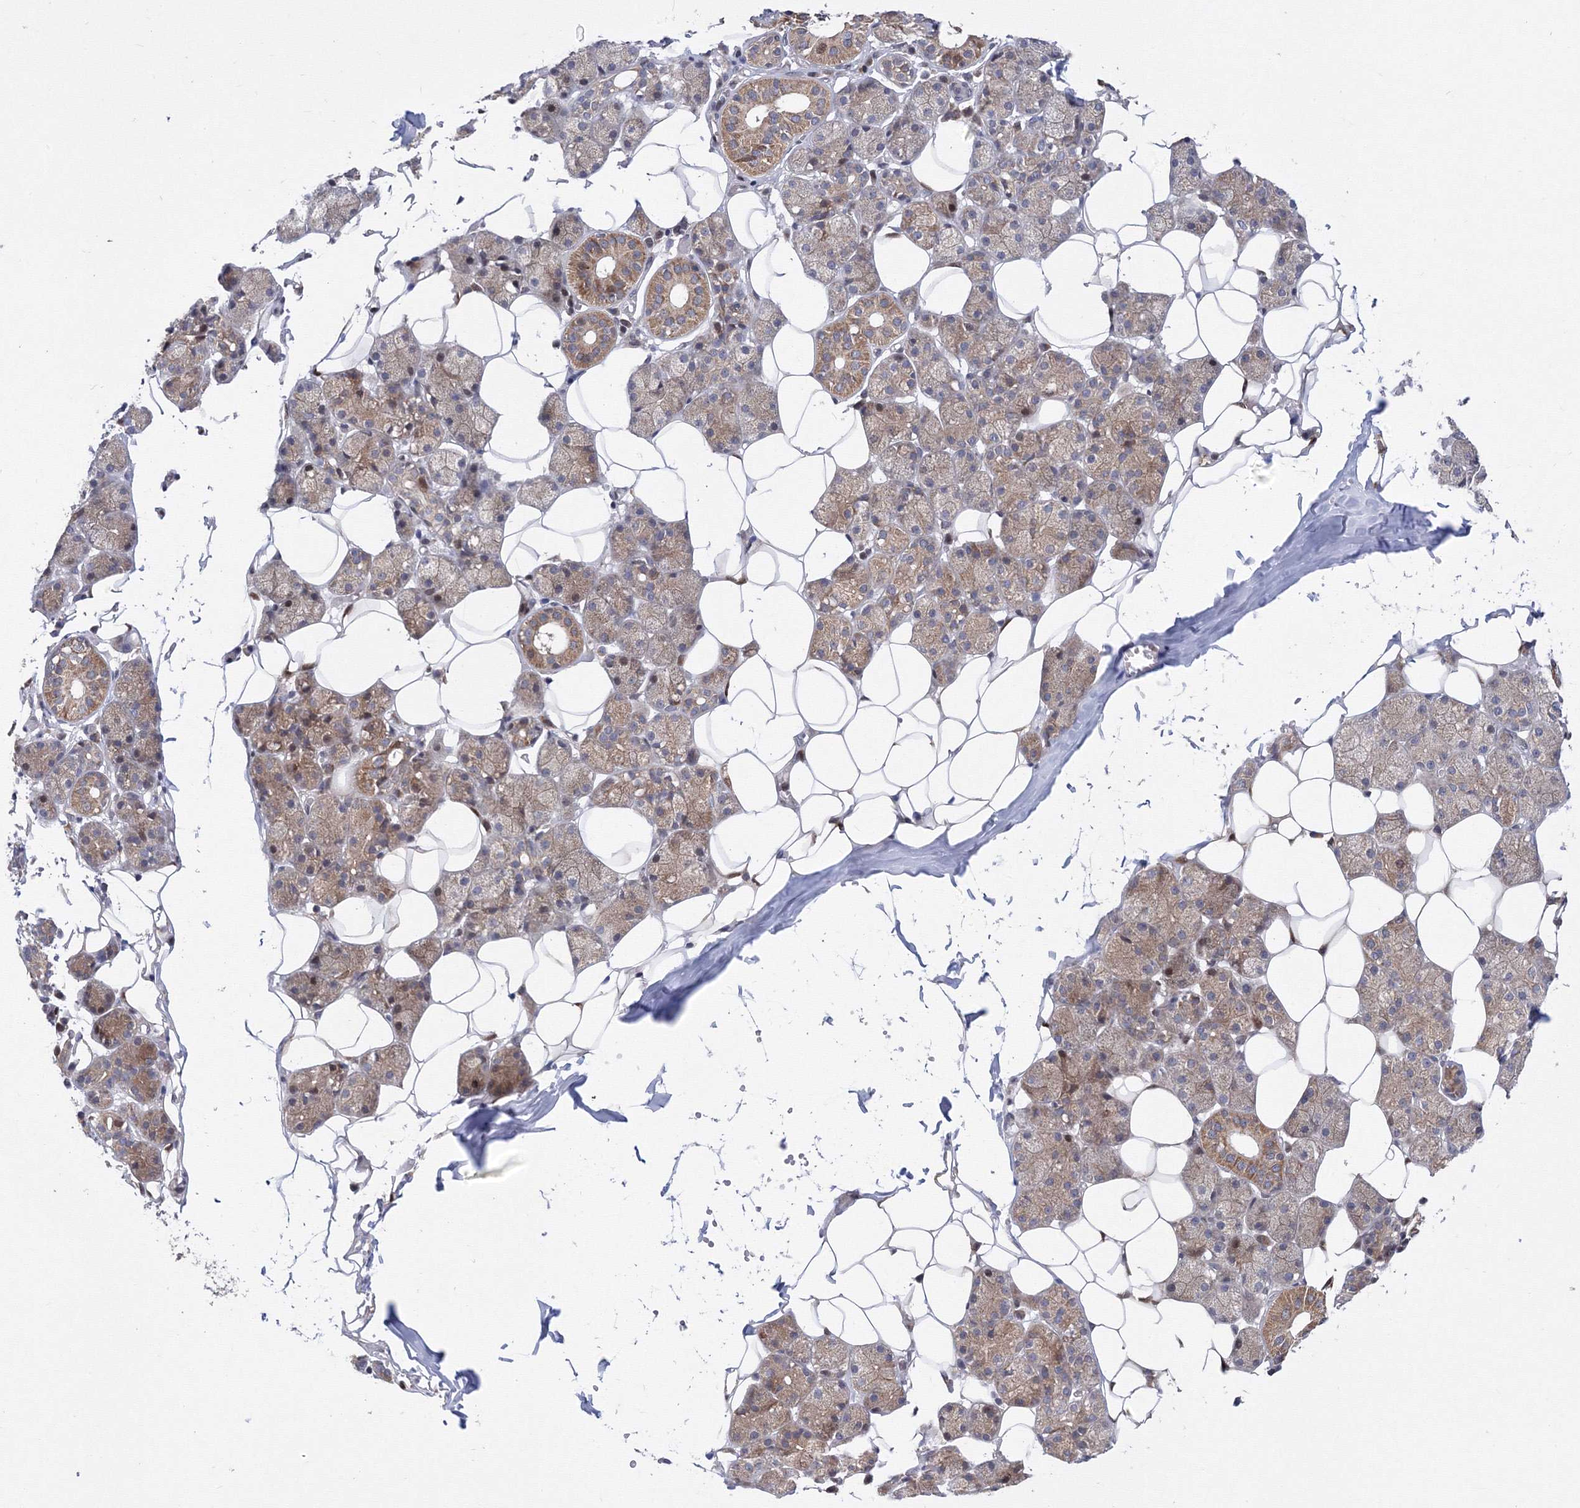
{"staining": {"intensity": "moderate", "quantity": "25%-75%", "location": "cytoplasmic/membranous"}, "tissue": "salivary gland", "cell_type": "Glandular cells", "image_type": "normal", "snomed": [{"axis": "morphology", "description": "Normal tissue, NOS"}, {"axis": "topography", "description": "Salivary gland"}], "caption": "The micrograph displays a brown stain indicating the presence of a protein in the cytoplasmic/membranous of glandular cells in salivary gland. (DAB (3,3'-diaminobenzidine) IHC with brightfield microscopy, high magnification).", "gene": "GPN1", "patient": {"sex": "female", "age": 33}}